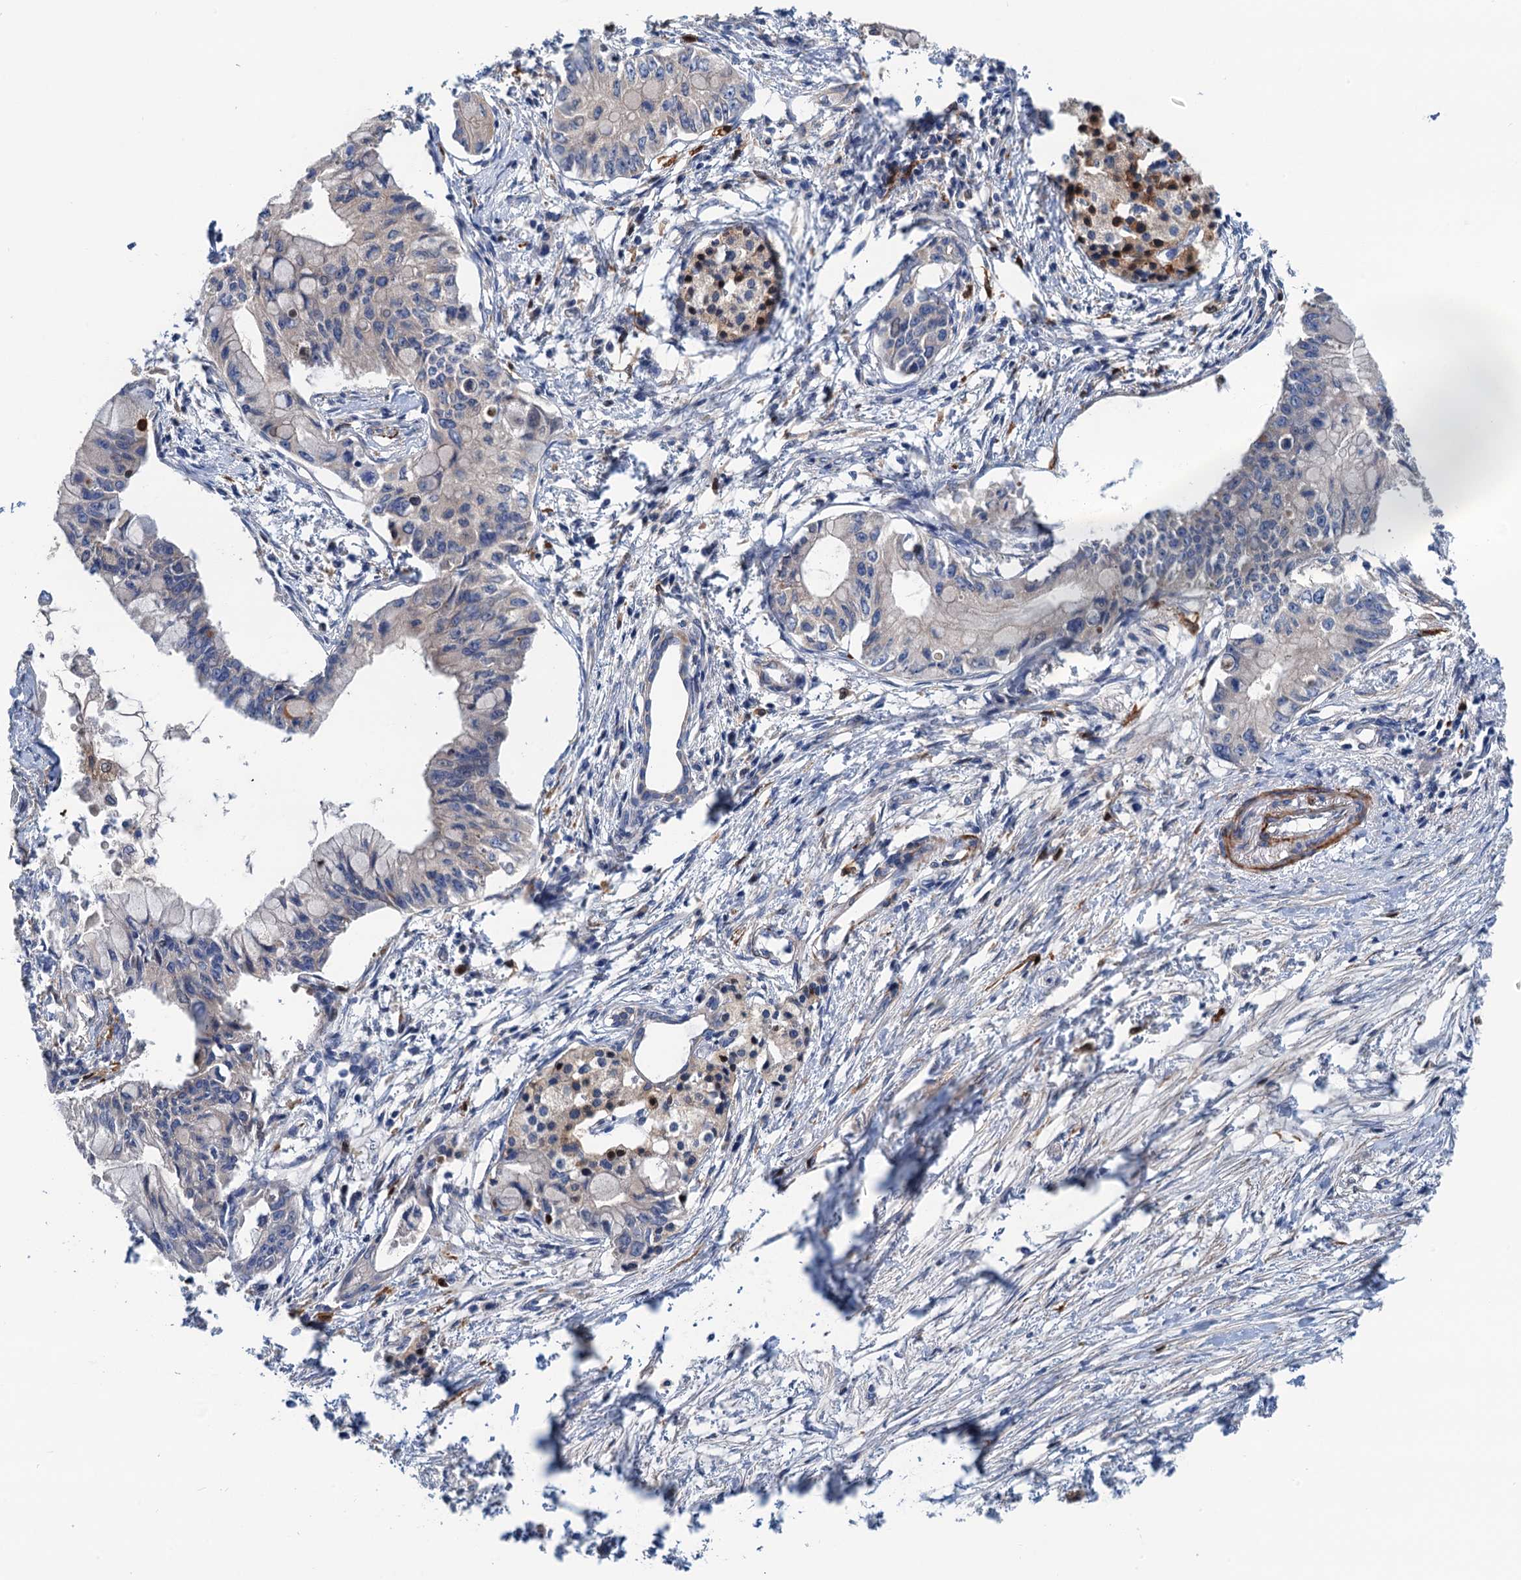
{"staining": {"intensity": "negative", "quantity": "none", "location": "none"}, "tissue": "pancreatic cancer", "cell_type": "Tumor cells", "image_type": "cancer", "snomed": [{"axis": "morphology", "description": "Adenocarcinoma, NOS"}, {"axis": "topography", "description": "Pancreas"}], "caption": "This histopathology image is of pancreatic cancer (adenocarcinoma) stained with immunohistochemistry to label a protein in brown with the nuclei are counter-stained blue. There is no staining in tumor cells. (DAB IHC with hematoxylin counter stain).", "gene": "CSTPP1", "patient": {"sex": "male", "age": 48}}